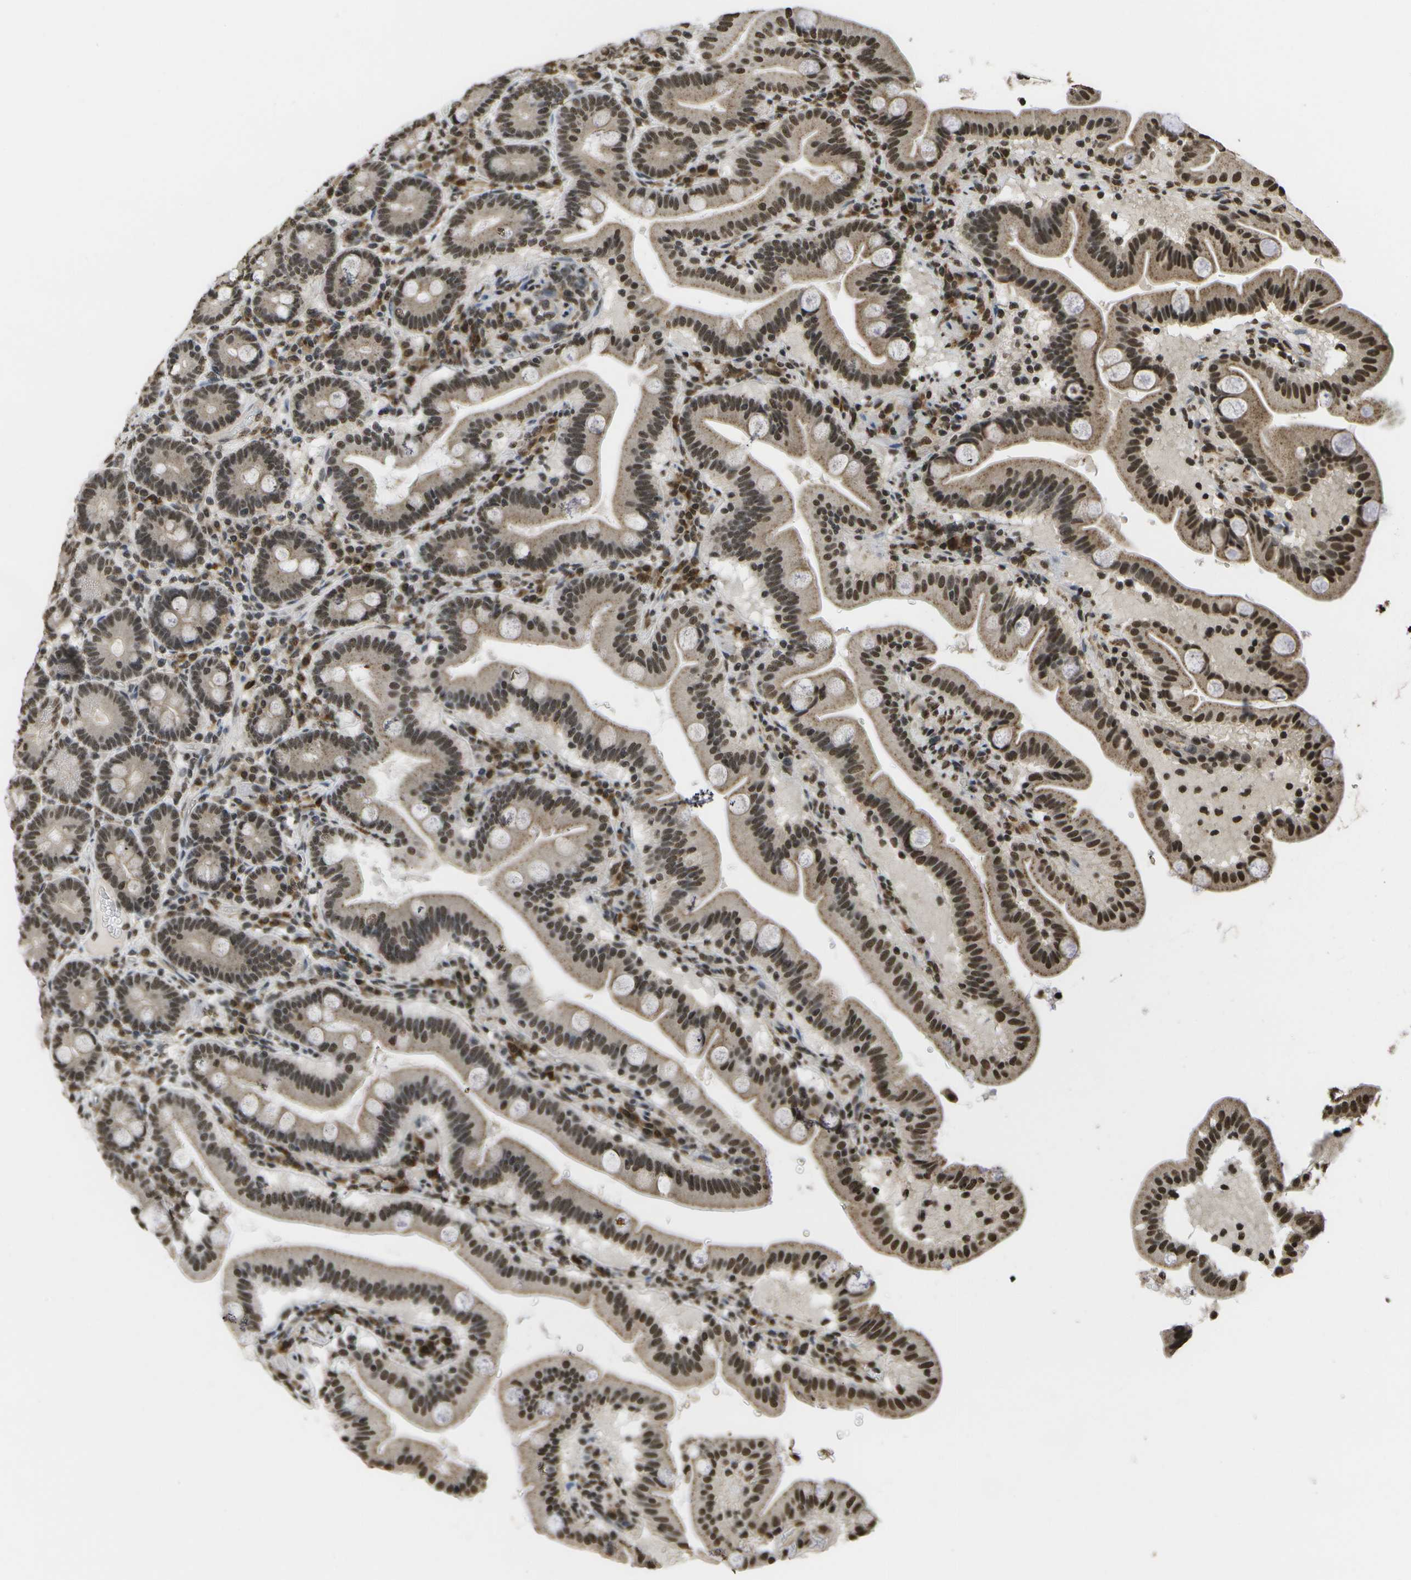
{"staining": {"intensity": "moderate", "quantity": ">75%", "location": "cytoplasmic/membranous,nuclear"}, "tissue": "duodenum", "cell_type": "Glandular cells", "image_type": "normal", "snomed": [{"axis": "morphology", "description": "Normal tissue, NOS"}, {"axis": "topography", "description": "Duodenum"}], "caption": "Glandular cells display moderate cytoplasmic/membranous,nuclear expression in approximately >75% of cells in benign duodenum. The staining was performed using DAB, with brown indicating positive protein expression. Nuclei are stained blue with hematoxylin.", "gene": "SPEN", "patient": {"sex": "male", "age": 54}}